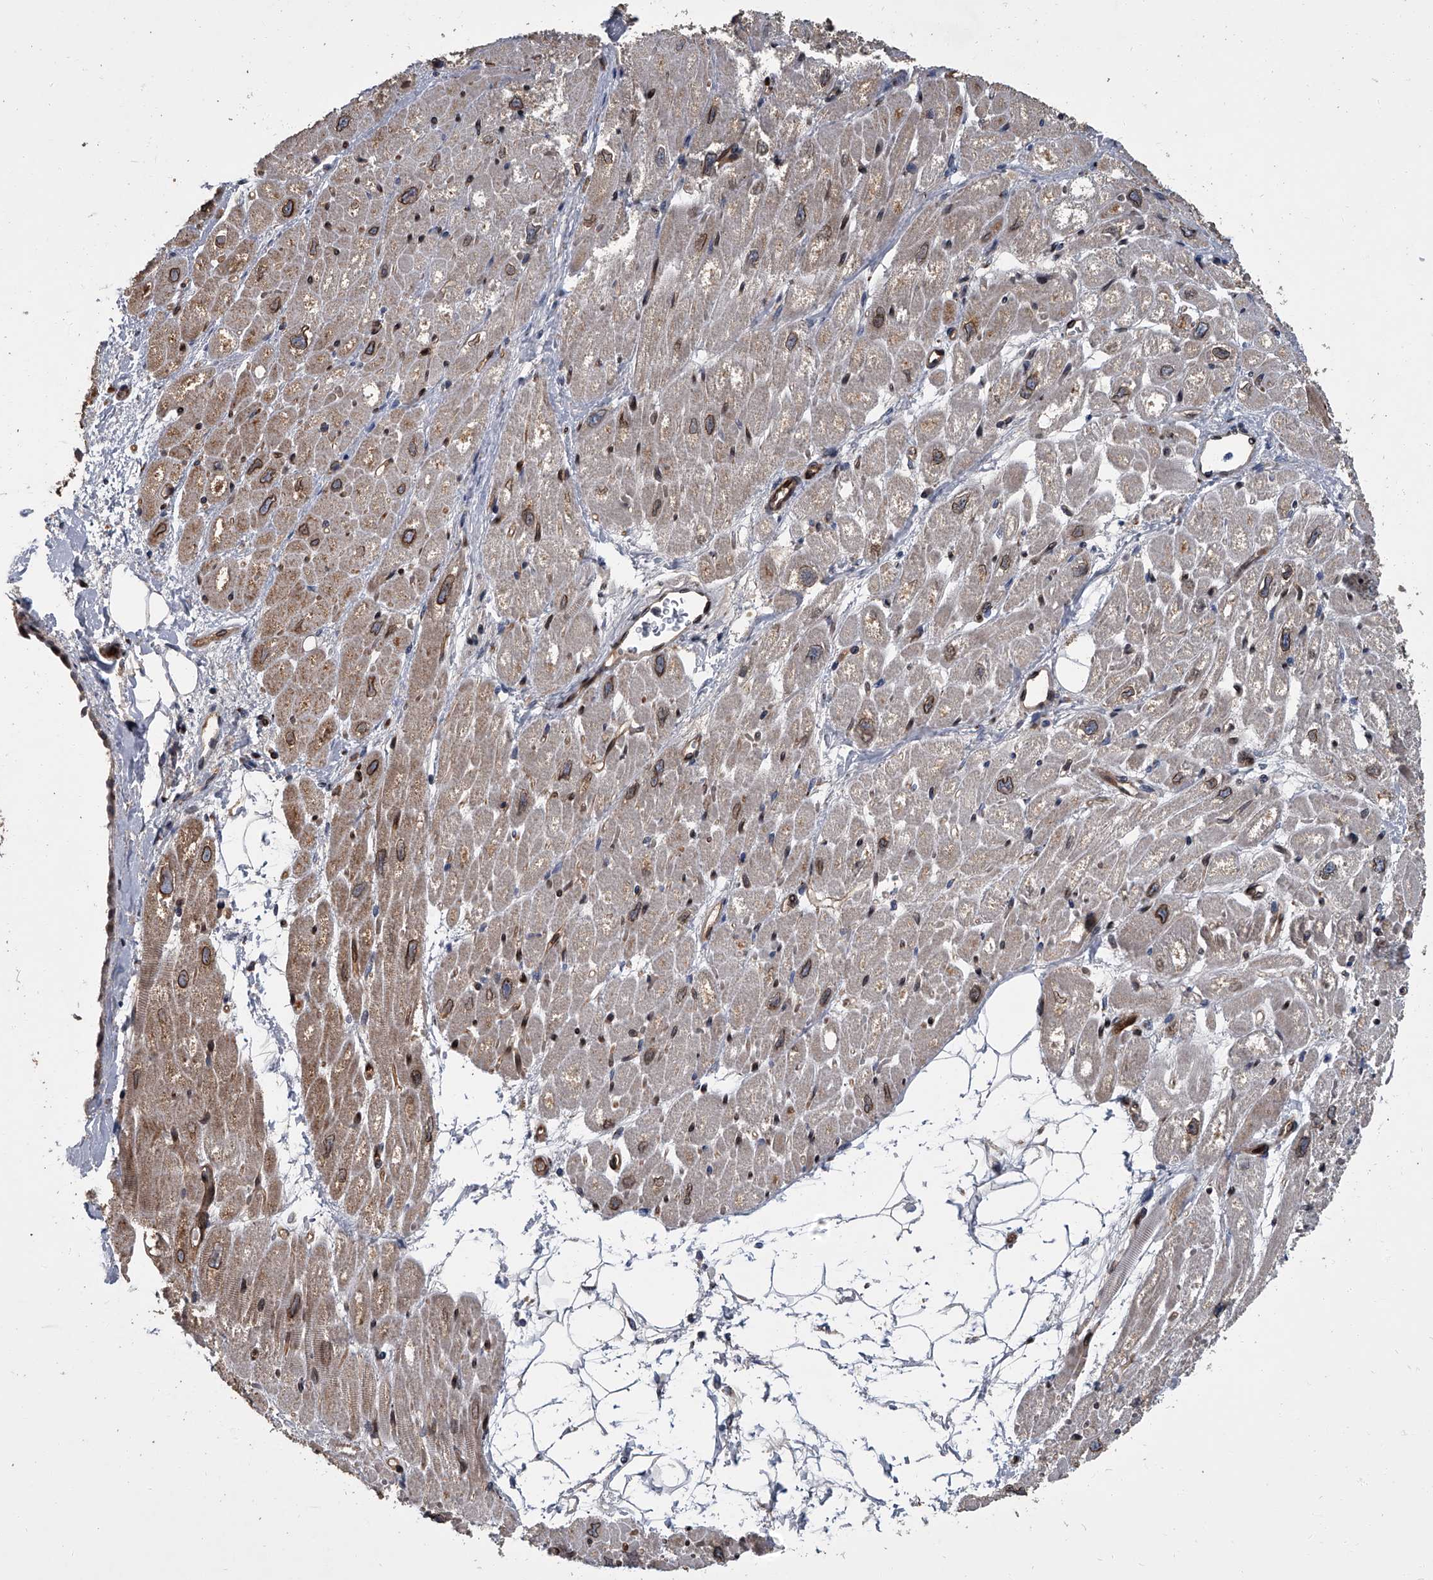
{"staining": {"intensity": "moderate", "quantity": "25%-75%", "location": "cytoplasmic/membranous,nuclear"}, "tissue": "heart muscle", "cell_type": "Cardiomyocytes", "image_type": "normal", "snomed": [{"axis": "morphology", "description": "Normal tissue, NOS"}, {"axis": "topography", "description": "Heart"}], "caption": "Immunohistochemical staining of normal human heart muscle reveals moderate cytoplasmic/membranous,nuclear protein positivity in approximately 25%-75% of cardiomyocytes.", "gene": "LRRC8C", "patient": {"sex": "male", "age": 50}}